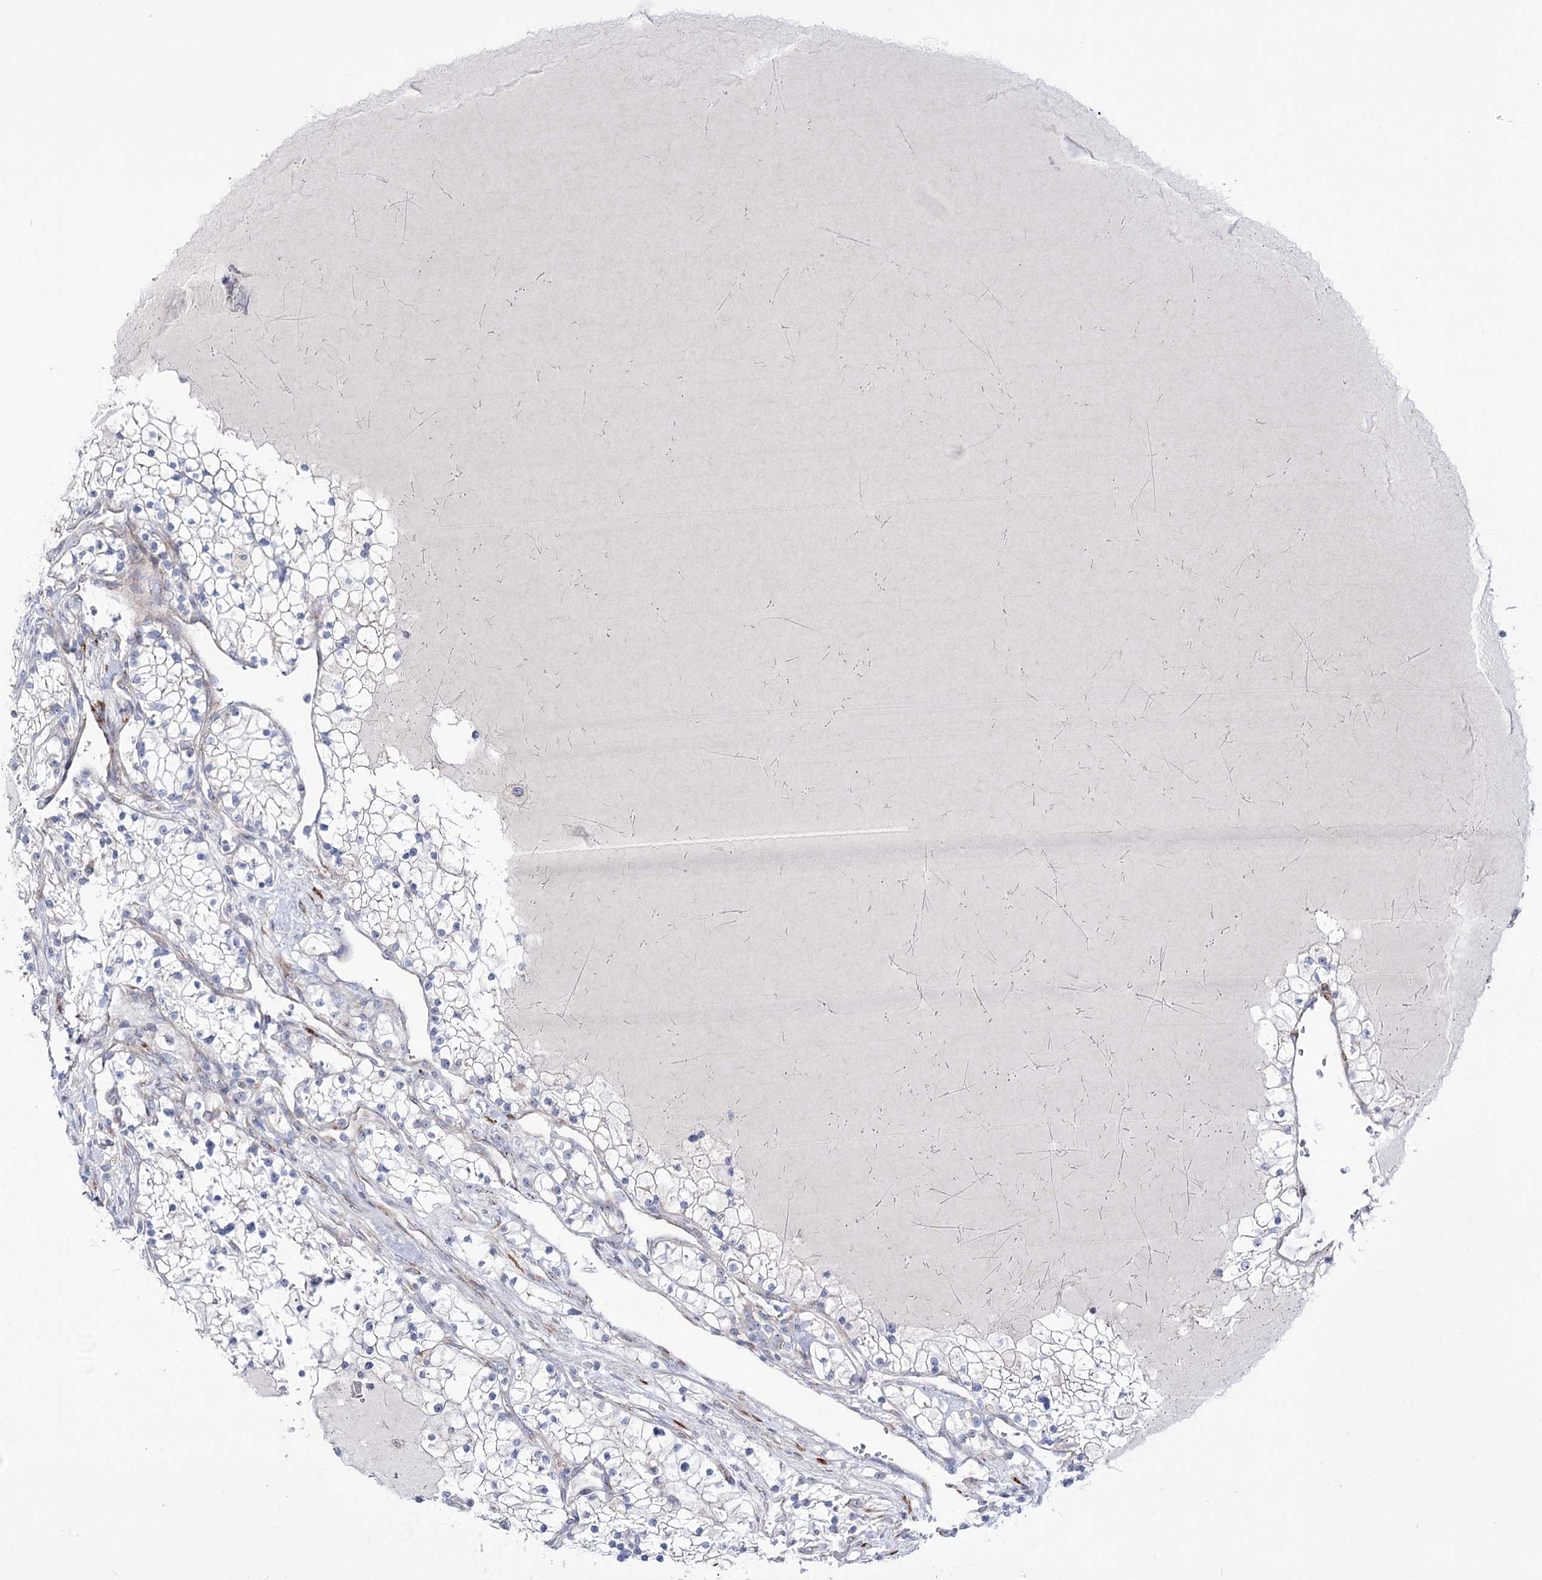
{"staining": {"intensity": "negative", "quantity": "none", "location": "none"}, "tissue": "renal cancer", "cell_type": "Tumor cells", "image_type": "cancer", "snomed": [{"axis": "morphology", "description": "Normal tissue, NOS"}, {"axis": "morphology", "description": "Adenocarcinoma, NOS"}, {"axis": "topography", "description": "Kidney"}], "caption": "The IHC histopathology image has no significant expression in tumor cells of renal cancer tissue. (DAB immunohistochemistry (IHC) visualized using brightfield microscopy, high magnification).", "gene": "METTL5", "patient": {"sex": "male", "age": 68}}